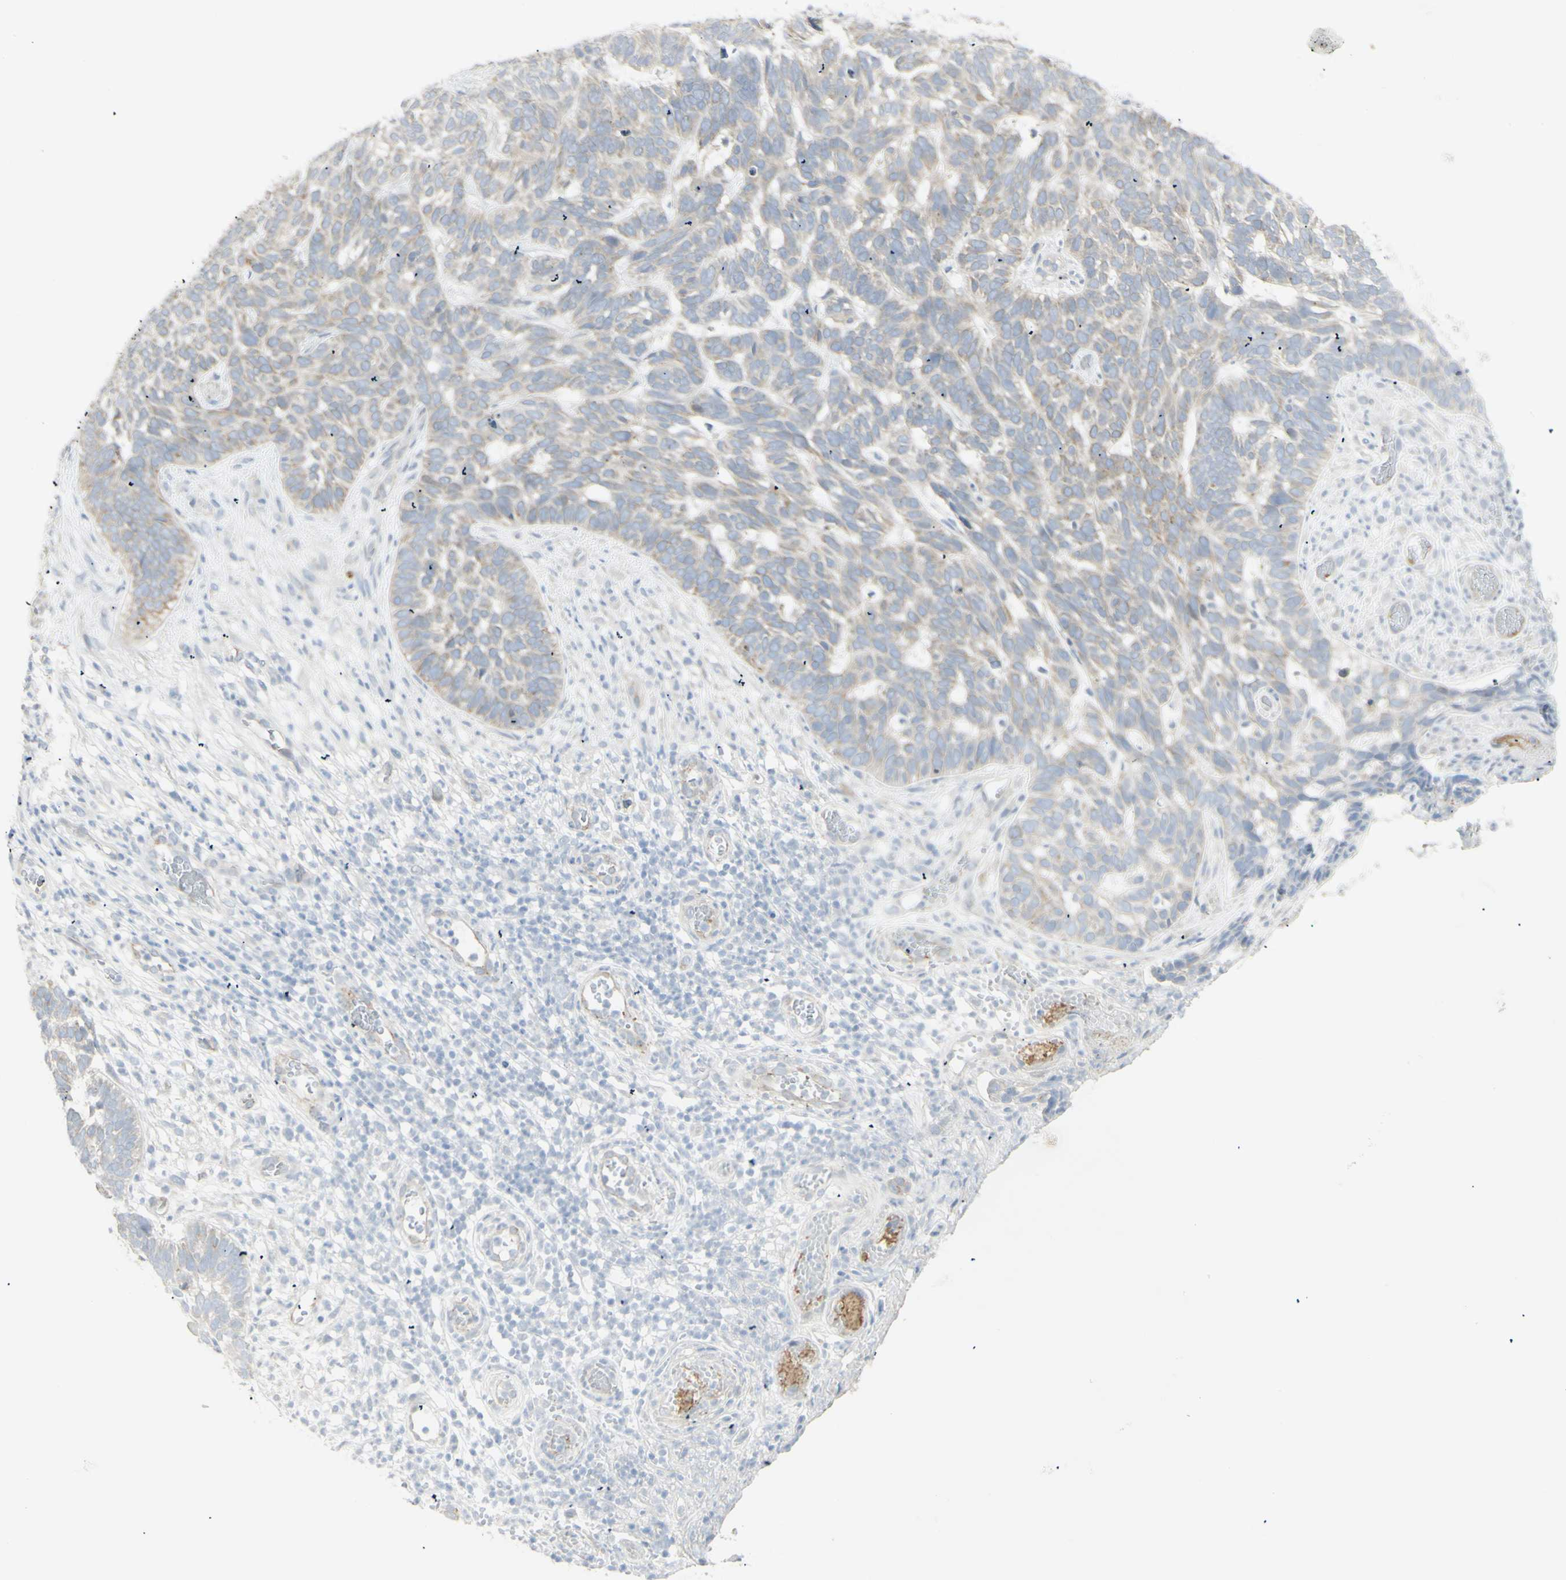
{"staining": {"intensity": "negative", "quantity": "none", "location": "none"}, "tissue": "skin cancer", "cell_type": "Tumor cells", "image_type": "cancer", "snomed": [{"axis": "morphology", "description": "Basal cell carcinoma"}, {"axis": "topography", "description": "Skin"}], "caption": "There is no significant staining in tumor cells of skin basal cell carcinoma. (Stains: DAB IHC with hematoxylin counter stain, Microscopy: brightfield microscopy at high magnification).", "gene": "NDST4", "patient": {"sex": "male", "age": 87}}